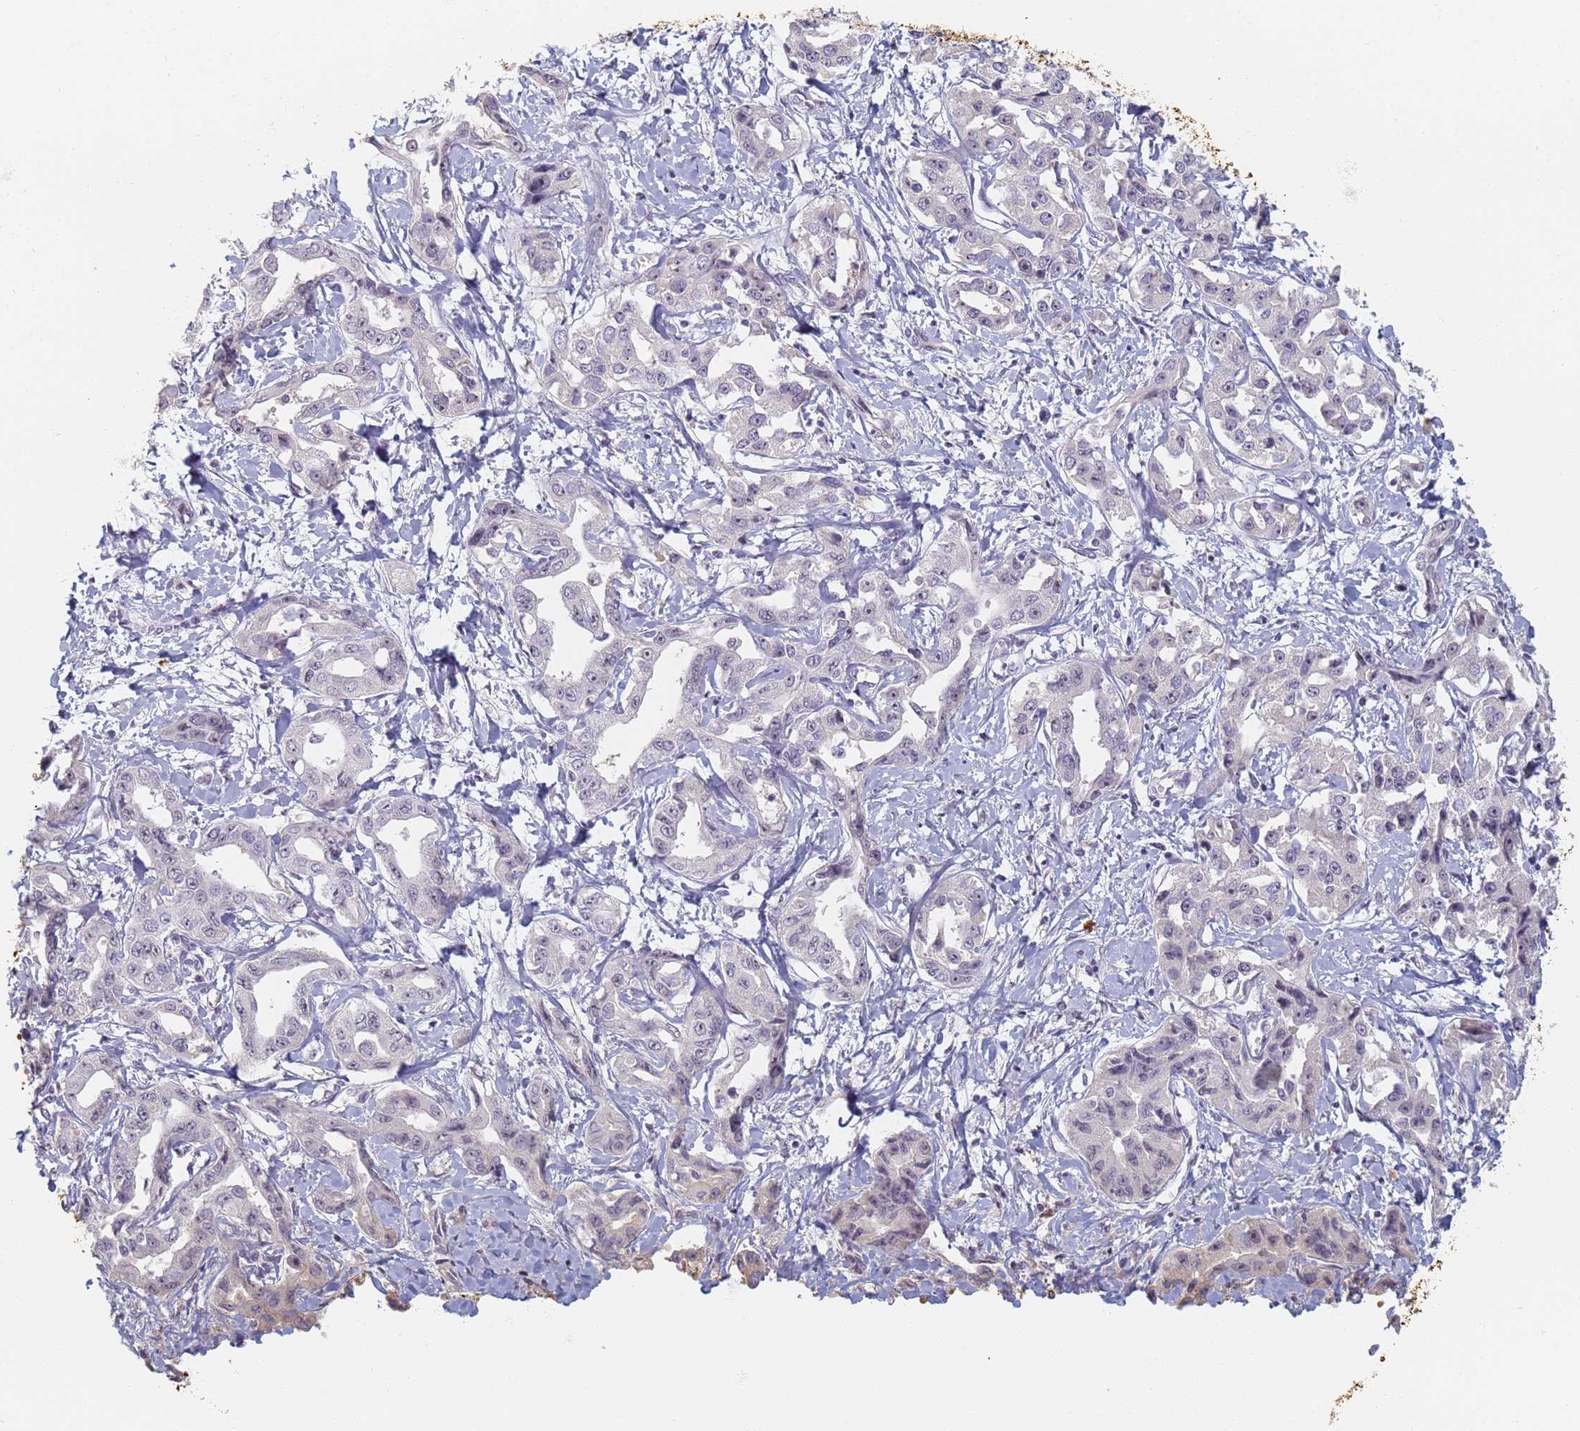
{"staining": {"intensity": "negative", "quantity": "none", "location": "none"}, "tissue": "liver cancer", "cell_type": "Tumor cells", "image_type": "cancer", "snomed": [{"axis": "morphology", "description": "Cholangiocarcinoma"}, {"axis": "topography", "description": "Liver"}], "caption": "Immunohistochemistry histopathology image of neoplastic tissue: liver cancer stained with DAB demonstrates no significant protein positivity in tumor cells.", "gene": "SLC38A9", "patient": {"sex": "male", "age": 59}}